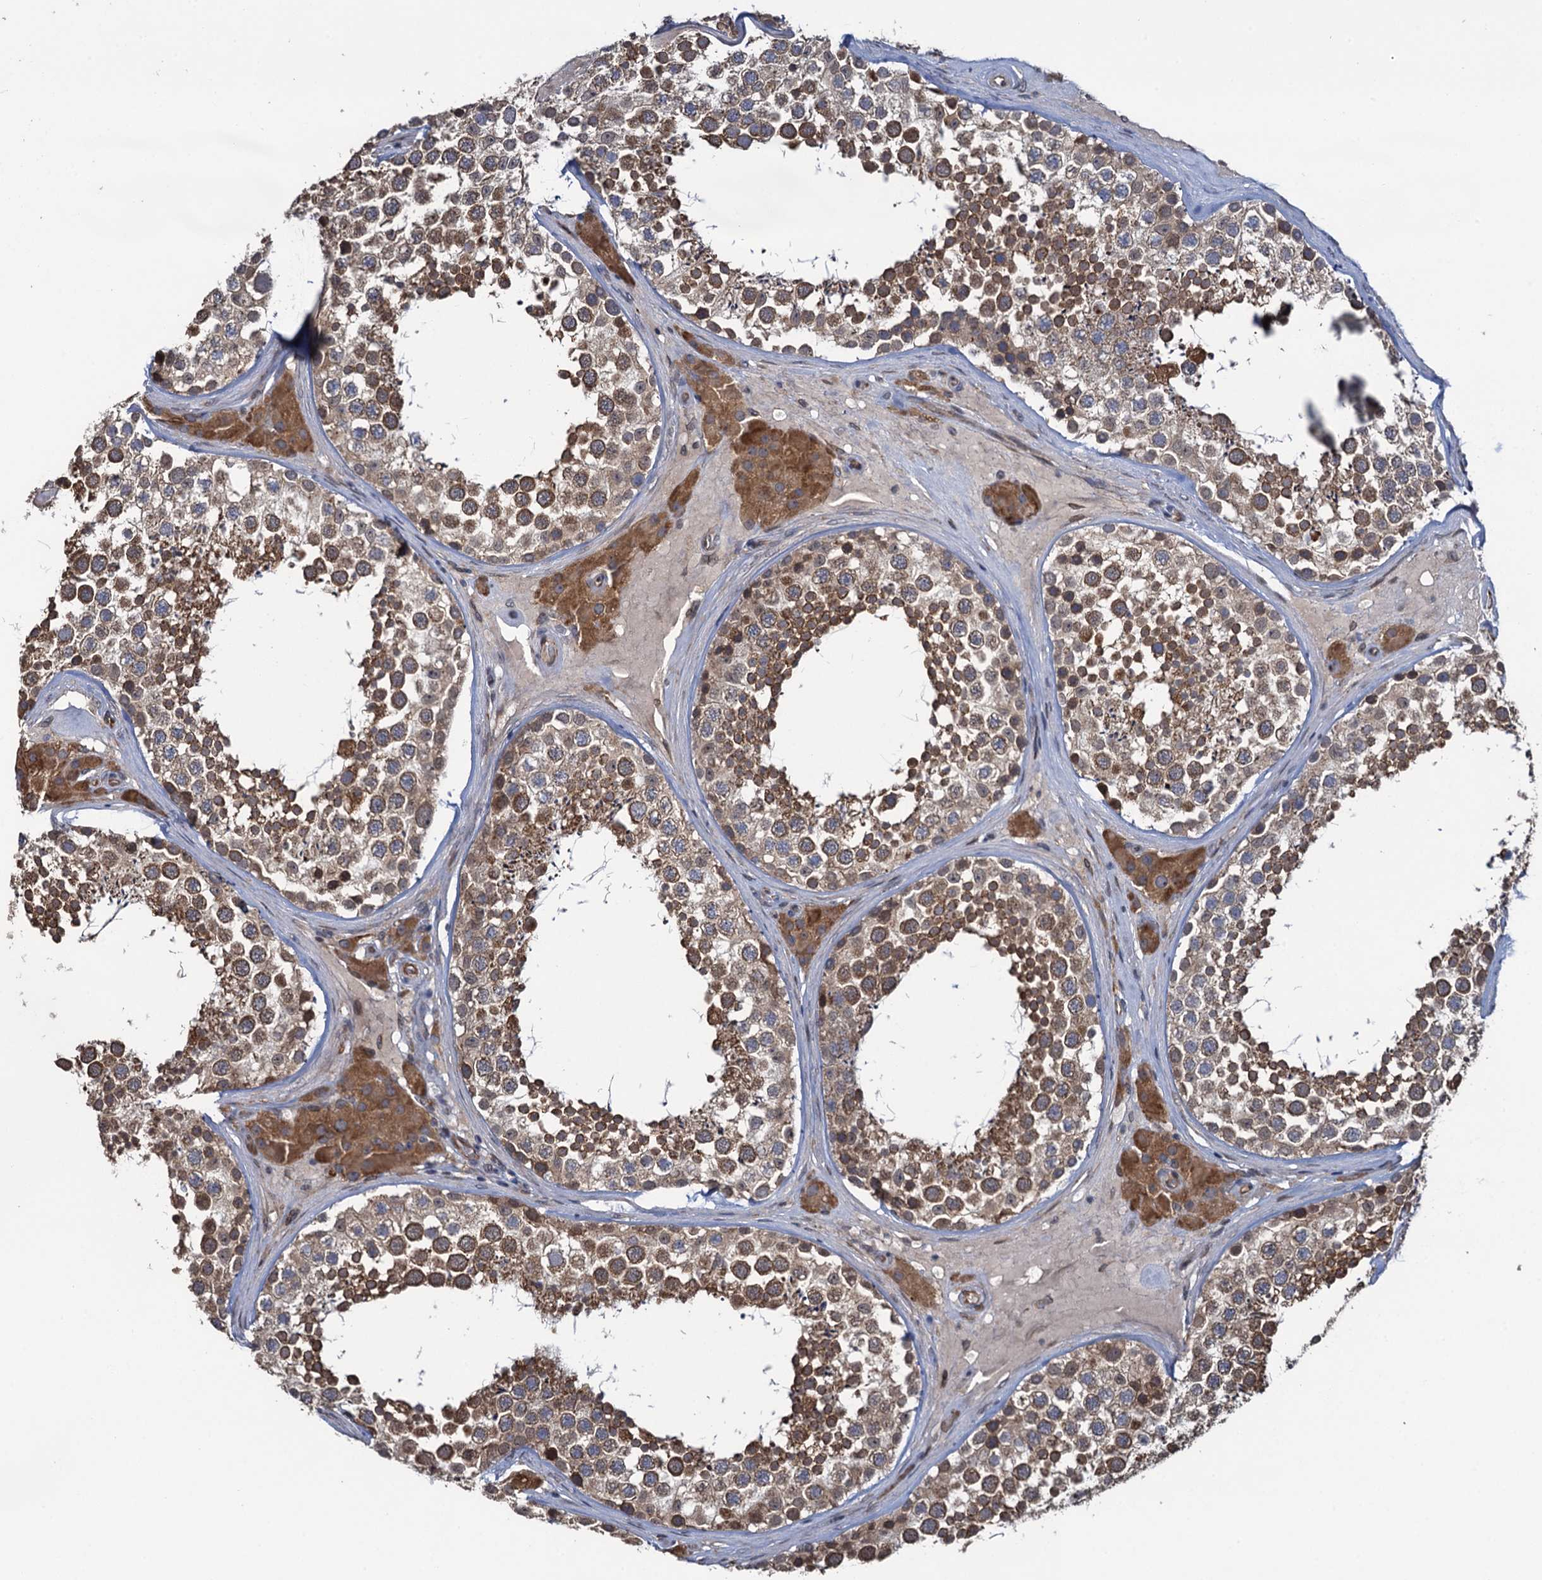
{"staining": {"intensity": "moderate", "quantity": ">75%", "location": "cytoplasmic/membranous"}, "tissue": "testis", "cell_type": "Cells in seminiferous ducts", "image_type": "normal", "snomed": [{"axis": "morphology", "description": "Normal tissue, NOS"}, {"axis": "topography", "description": "Testis"}], "caption": "The histopathology image exhibits staining of normal testis, revealing moderate cytoplasmic/membranous protein expression (brown color) within cells in seminiferous ducts. The staining was performed using DAB, with brown indicating positive protein expression. Nuclei are stained blue with hematoxylin.", "gene": "EVX2", "patient": {"sex": "male", "age": 46}}